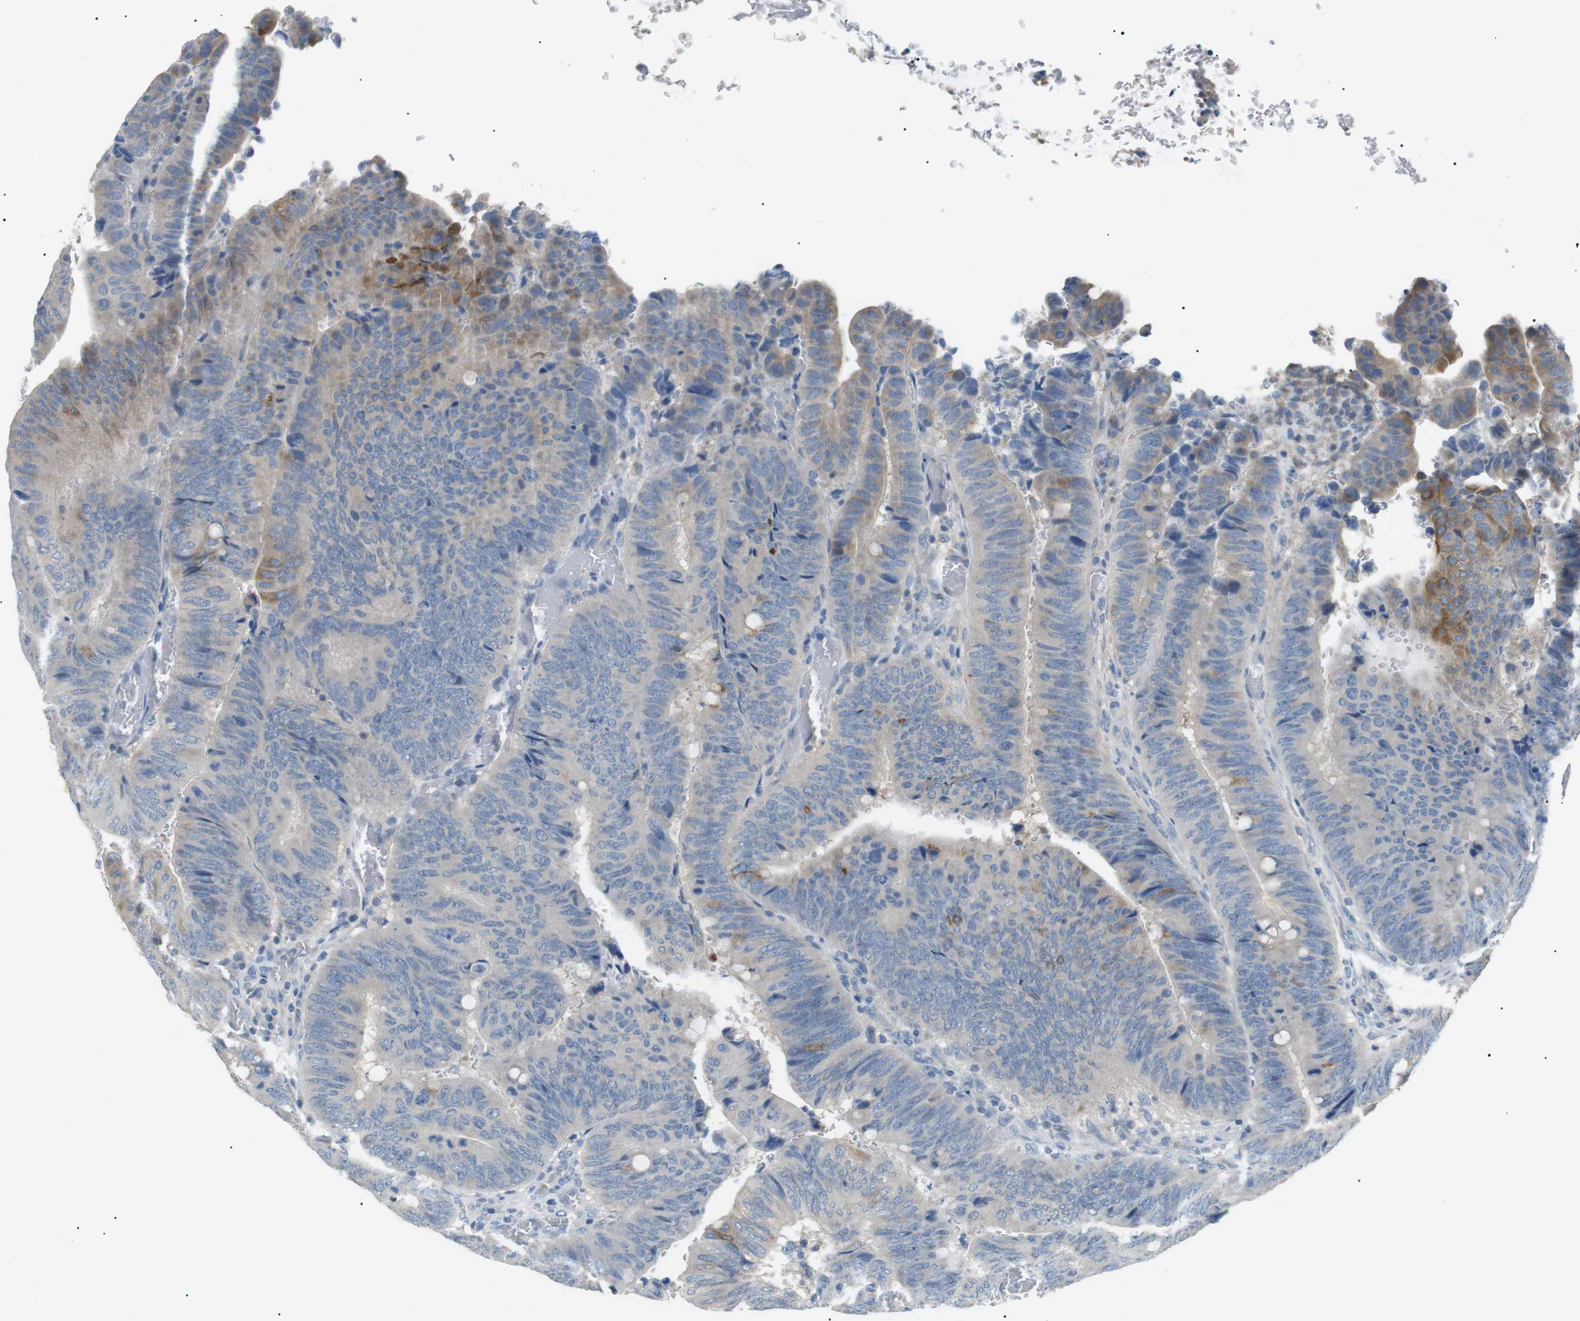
{"staining": {"intensity": "moderate", "quantity": "<25%", "location": "cytoplasmic/membranous"}, "tissue": "colorectal cancer", "cell_type": "Tumor cells", "image_type": "cancer", "snomed": [{"axis": "morphology", "description": "Normal tissue, NOS"}, {"axis": "morphology", "description": "Adenocarcinoma, NOS"}, {"axis": "topography", "description": "Rectum"}, {"axis": "topography", "description": "Peripheral nerve tissue"}], "caption": "The photomicrograph reveals a brown stain indicating the presence of a protein in the cytoplasmic/membranous of tumor cells in adenocarcinoma (colorectal).", "gene": "CDH26", "patient": {"sex": "male", "age": 92}}